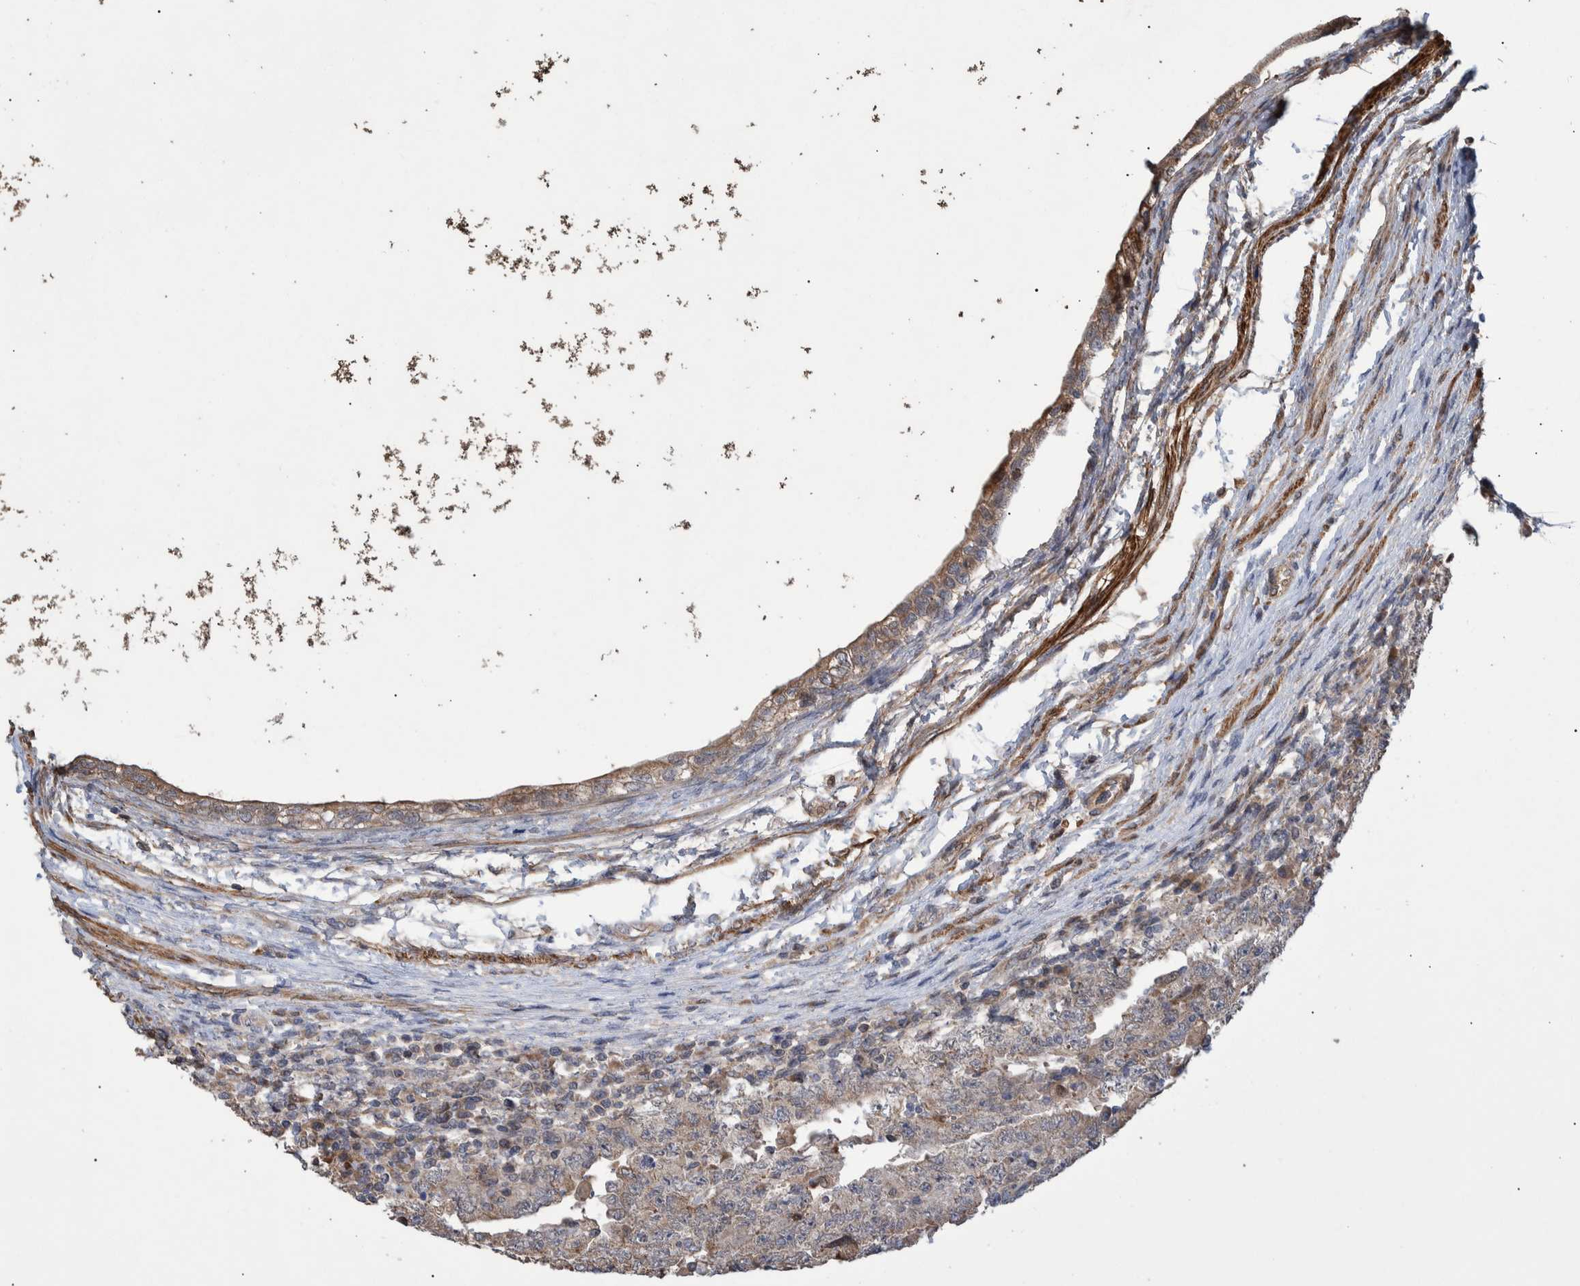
{"staining": {"intensity": "weak", "quantity": ">75%", "location": "cytoplasmic/membranous"}, "tissue": "testis cancer", "cell_type": "Tumor cells", "image_type": "cancer", "snomed": [{"axis": "morphology", "description": "Carcinoma, Embryonal, NOS"}, {"axis": "topography", "description": "Testis"}], "caption": "There is low levels of weak cytoplasmic/membranous positivity in tumor cells of embryonal carcinoma (testis), as demonstrated by immunohistochemical staining (brown color).", "gene": "B3GNTL1", "patient": {"sex": "male", "age": 26}}